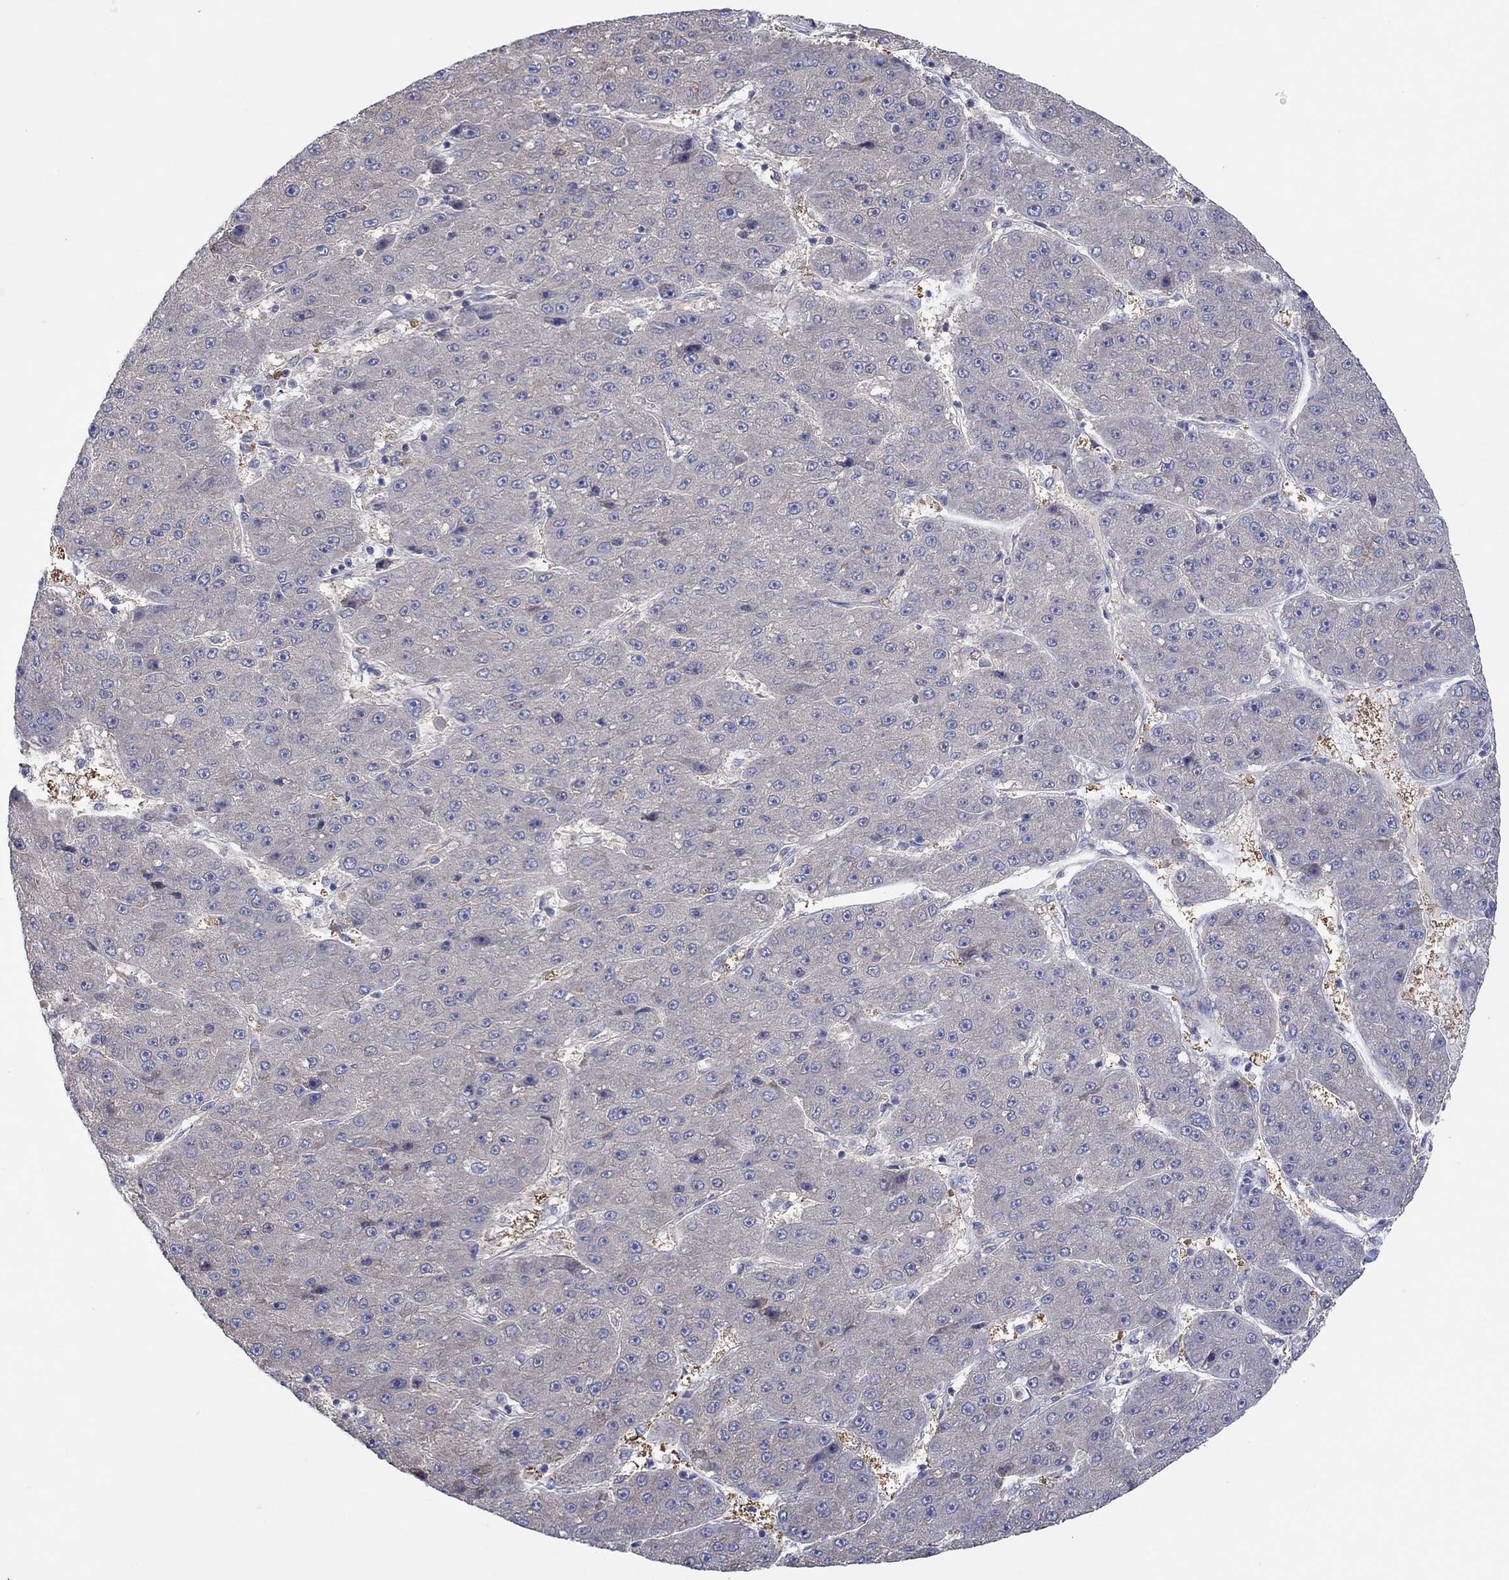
{"staining": {"intensity": "negative", "quantity": "none", "location": "none"}, "tissue": "liver cancer", "cell_type": "Tumor cells", "image_type": "cancer", "snomed": [{"axis": "morphology", "description": "Carcinoma, Hepatocellular, NOS"}, {"axis": "topography", "description": "Liver"}], "caption": "Immunohistochemistry (IHC) micrograph of neoplastic tissue: liver hepatocellular carcinoma stained with DAB (3,3'-diaminobenzidine) demonstrates no significant protein expression in tumor cells.", "gene": "PLCL2", "patient": {"sex": "male", "age": 67}}